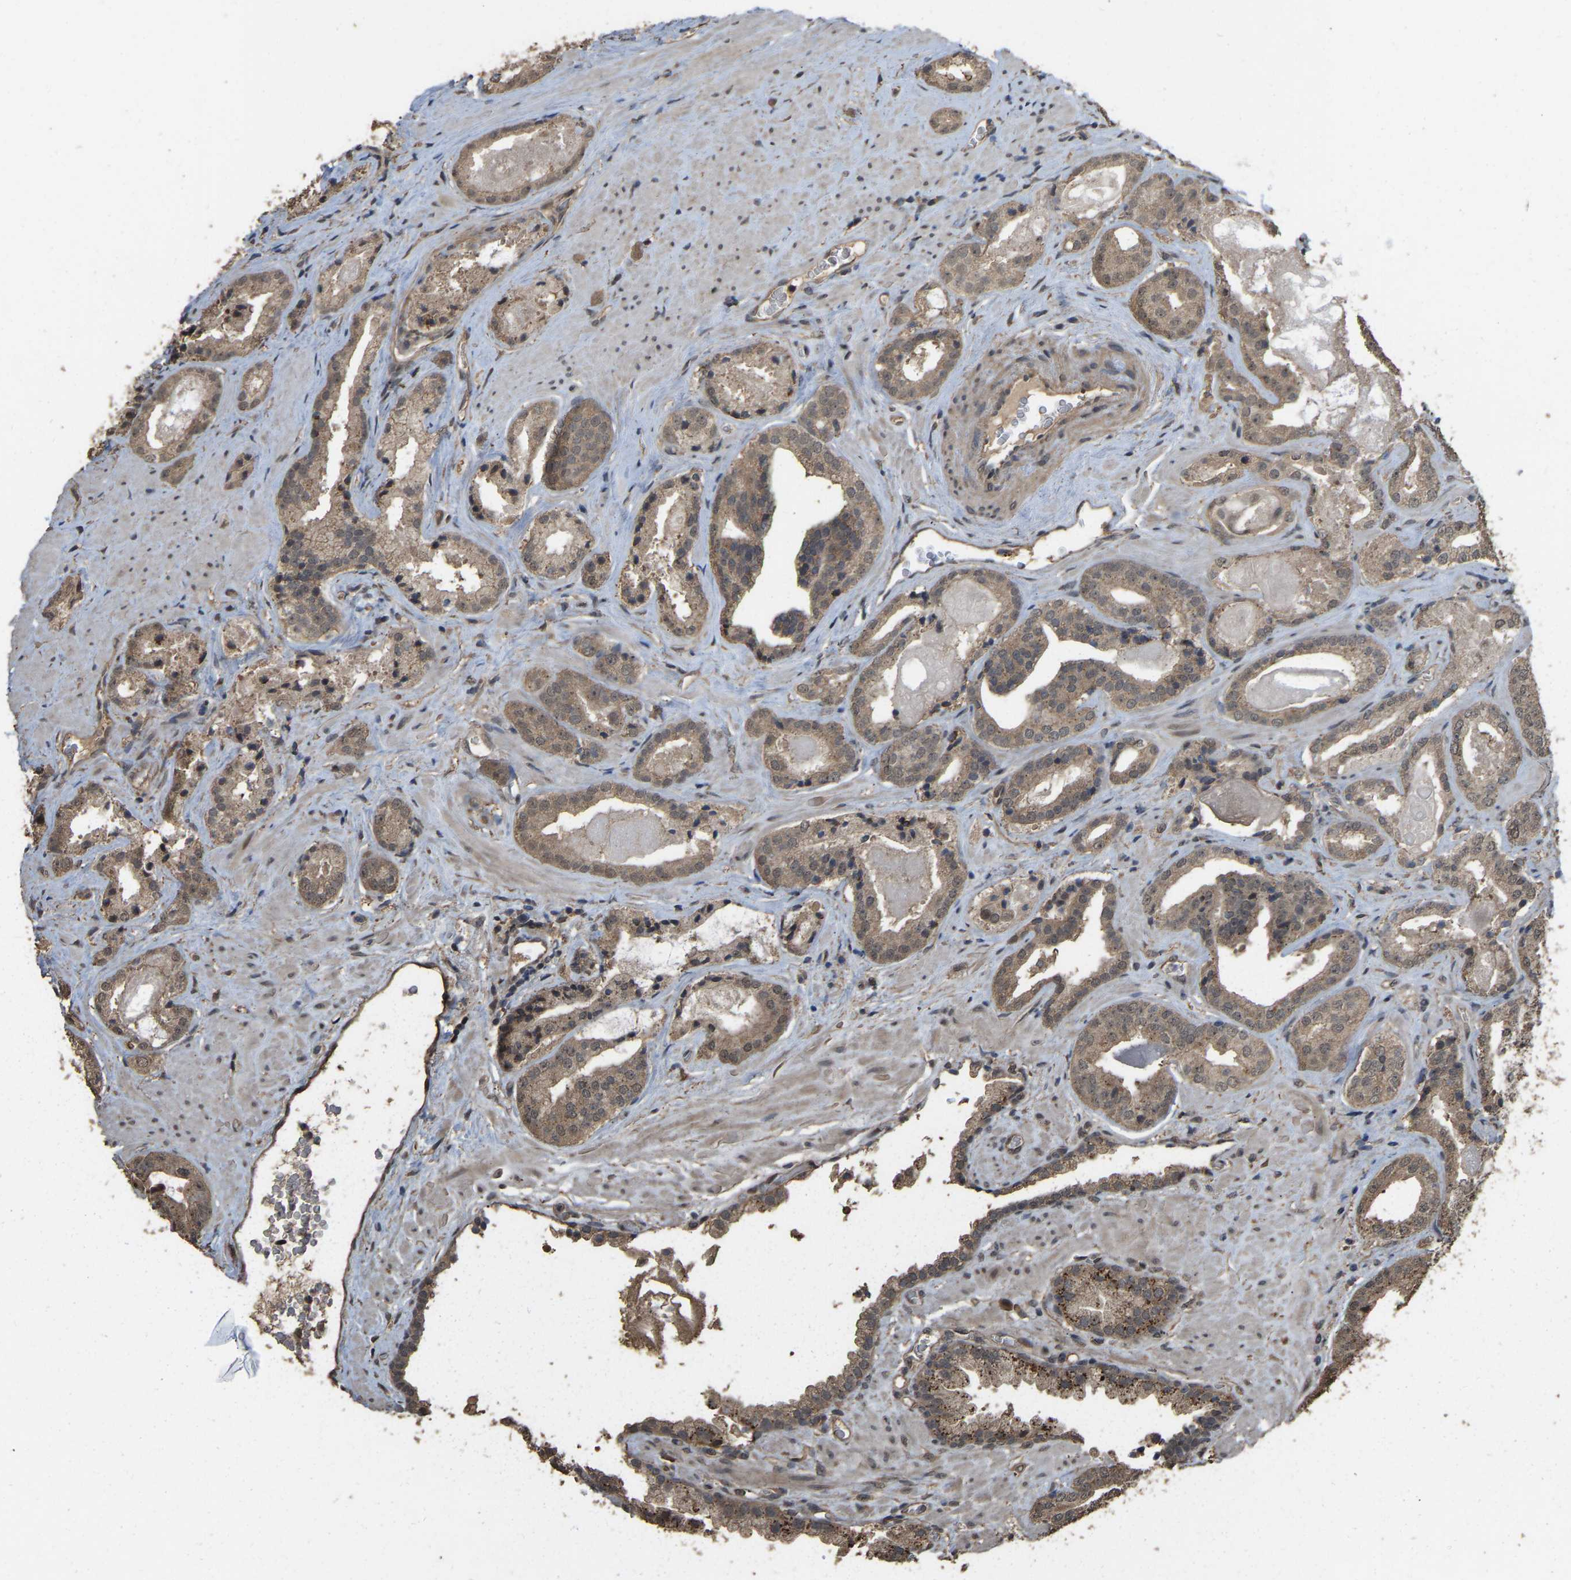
{"staining": {"intensity": "moderate", "quantity": ">75%", "location": "cytoplasmic/membranous"}, "tissue": "prostate cancer", "cell_type": "Tumor cells", "image_type": "cancer", "snomed": [{"axis": "morphology", "description": "Adenocarcinoma, Low grade"}, {"axis": "topography", "description": "Prostate"}], "caption": "Protein staining of low-grade adenocarcinoma (prostate) tissue exhibits moderate cytoplasmic/membranous staining in about >75% of tumor cells.", "gene": "ARHGAP23", "patient": {"sex": "male", "age": 71}}